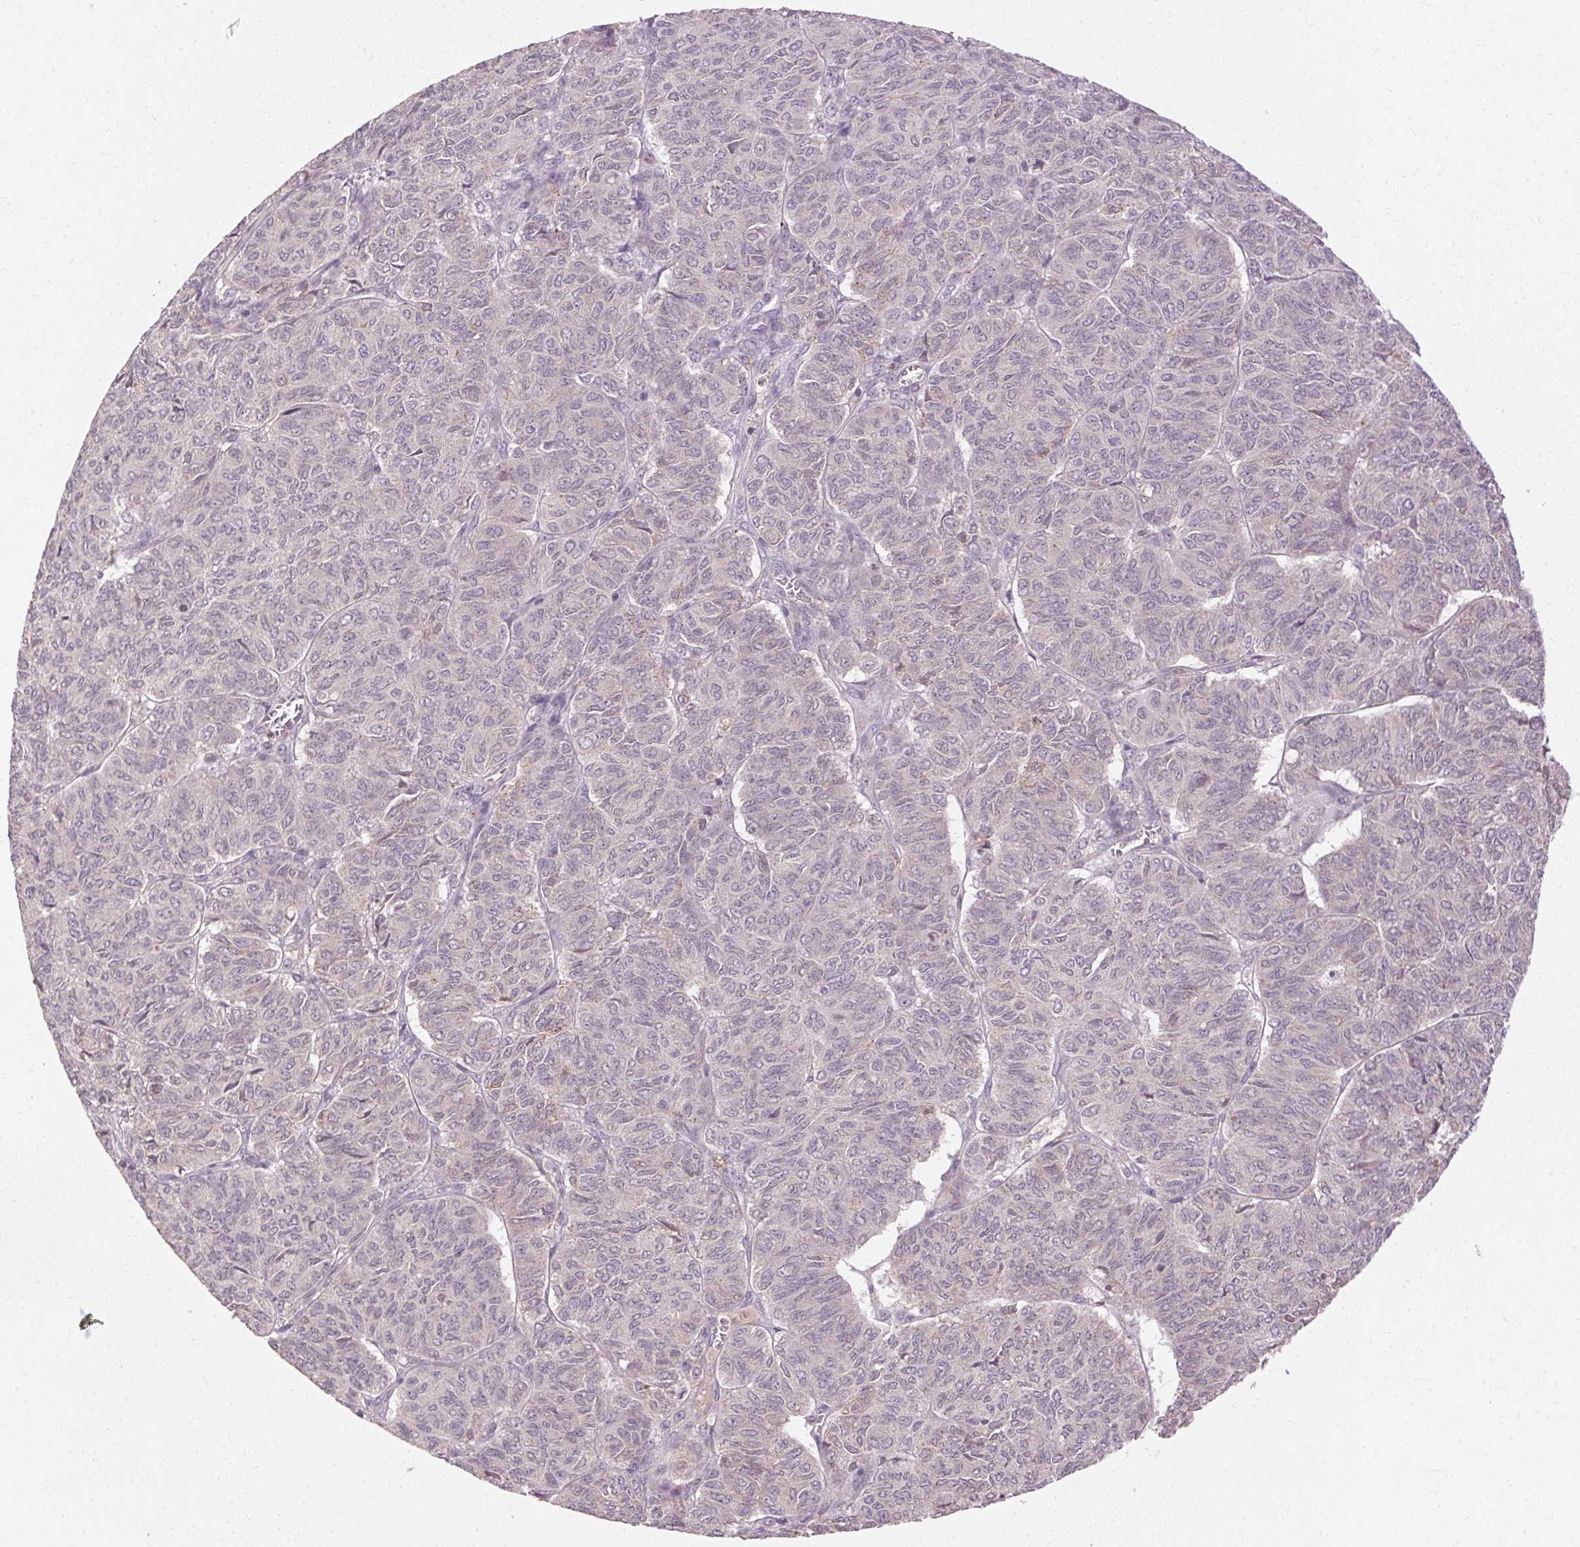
{"staining": {"intensity": "negative", "quantity": "none", "location": "none"}, "tissue": "ovarian cancer", "cell_type": "Tumor cells", "image_type": "cancer", "snomed": [{"axis": "morphology", "description": "Carcinoma, endometroid"}, {"axis": "topography", "description": "Ovary"}], "caption": "There is no significant expression in tumor cells of ovarian cancer. (DAB IHC, high magnification).", "gene": "REP15", "patient": {"sex": "female", "age": 80}}